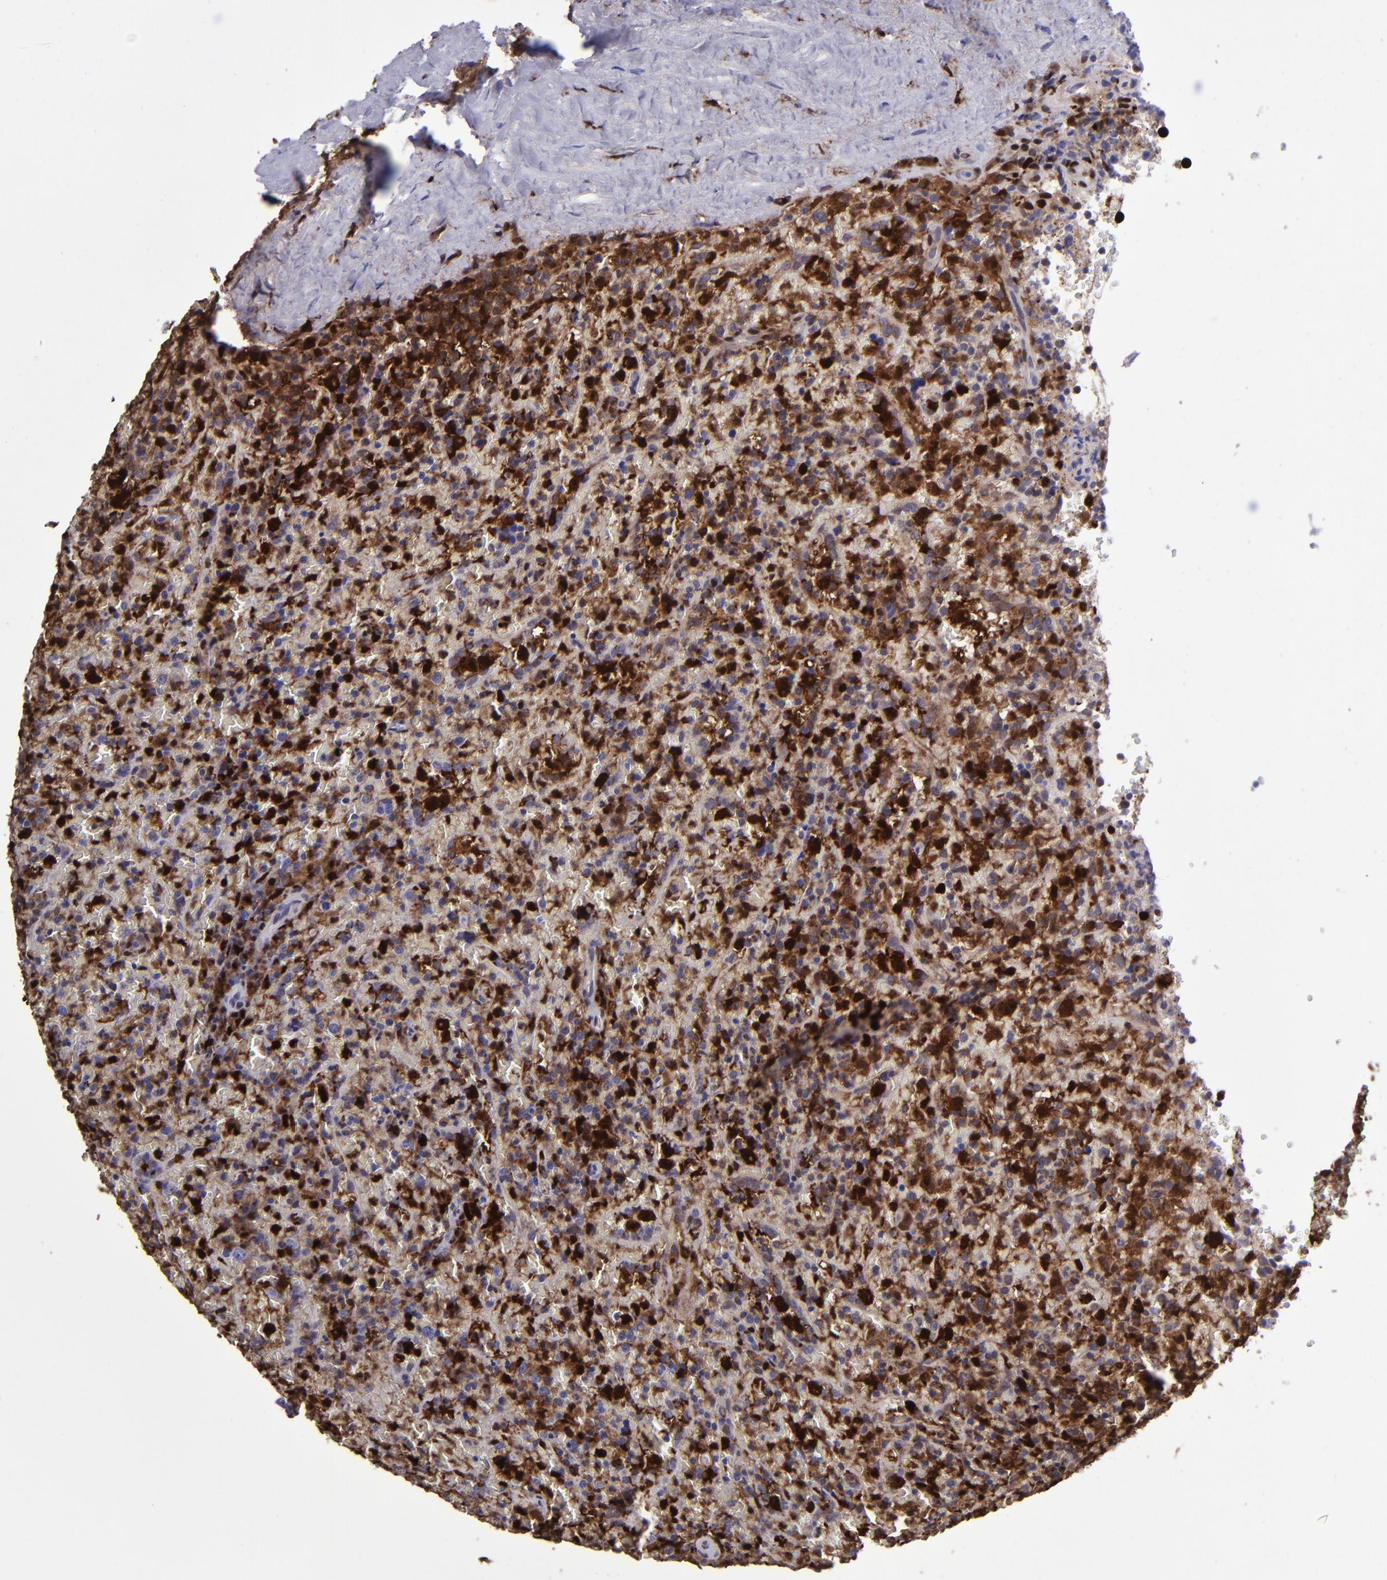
{"staining": {"intensity": "strong", "quantity": ">75%", "location": "cytoplasmic/membranous,nuclear"}, "tissue": "lymphoma", "cell_type": "Tumor cells", "image_type": "cancer", "snomed": [{"axis": "morphology", "description": "Malignant lymphoma, non-Hodgkin's type, High grade"}, {"axis": "topography", "description": "Spleen"}, {"axis": "topography", "description": "Lymph node"}], "caption": "A photomicrograph showing strong cytoplasmic/membranous and nuclear staining in about >75% of tumor cells in lymphoma, as visualized by brown immunohistochemical staining.", "gene": "TYMP", "patient": {"sex": "female", "age": 70}}